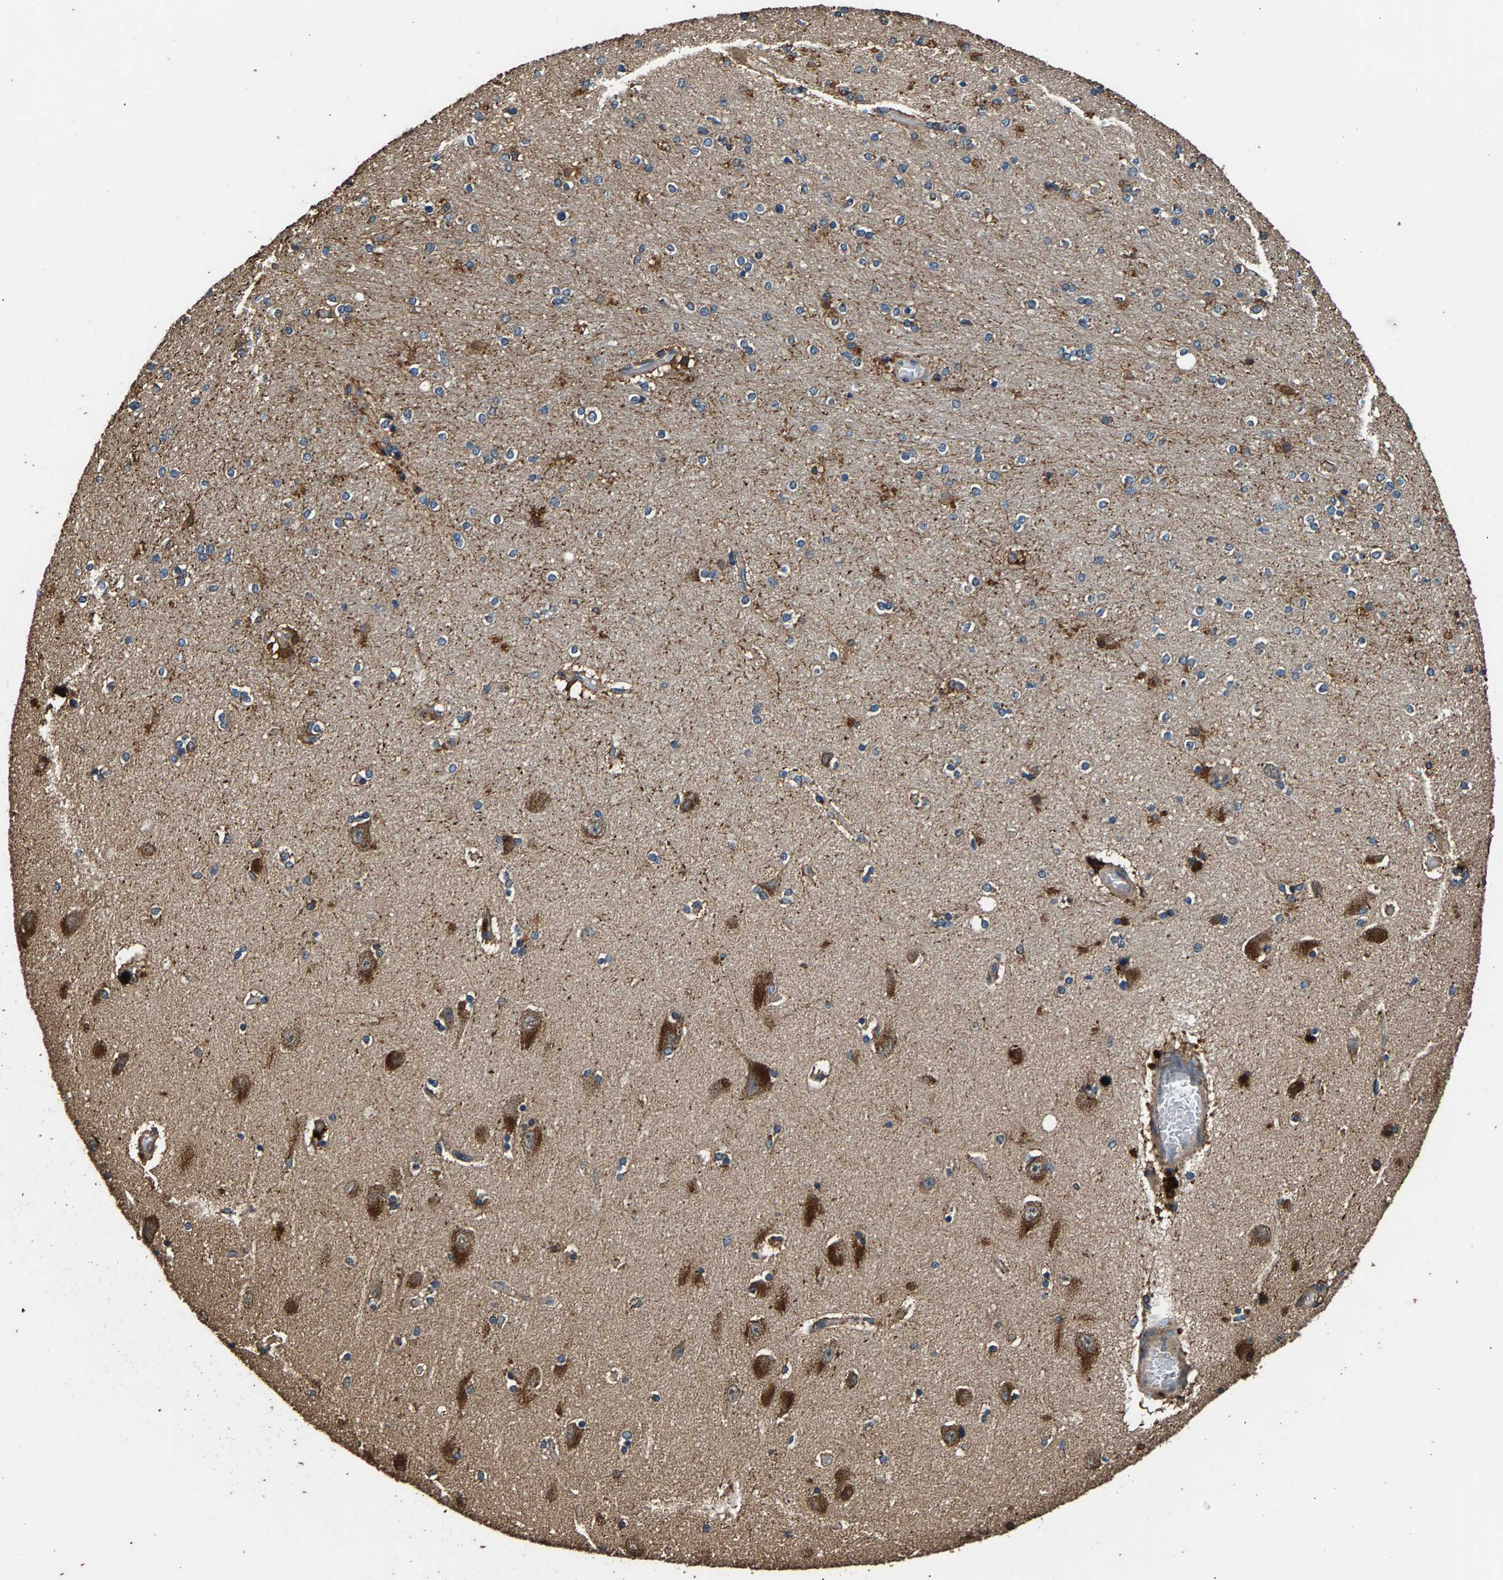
{"staining": {"intensity": "weak", "quantity": "<25%", "location": "cytoplasmic/membranous"}, "tissue": "hippocampus", "cell_type": "Glial cells", "image_type": "normal", "snomed": [{"axis": "morphology", "description": "Normal tissue, NOS"}, {"axis": "topography", "description": "Hippocampus"}], "caption": "Immunohistochemical staining of normal hippocampus displays no significant positivity in glial cells.", "gene": "MRPL27", "patient": {"sex": "female", "age": 54}}